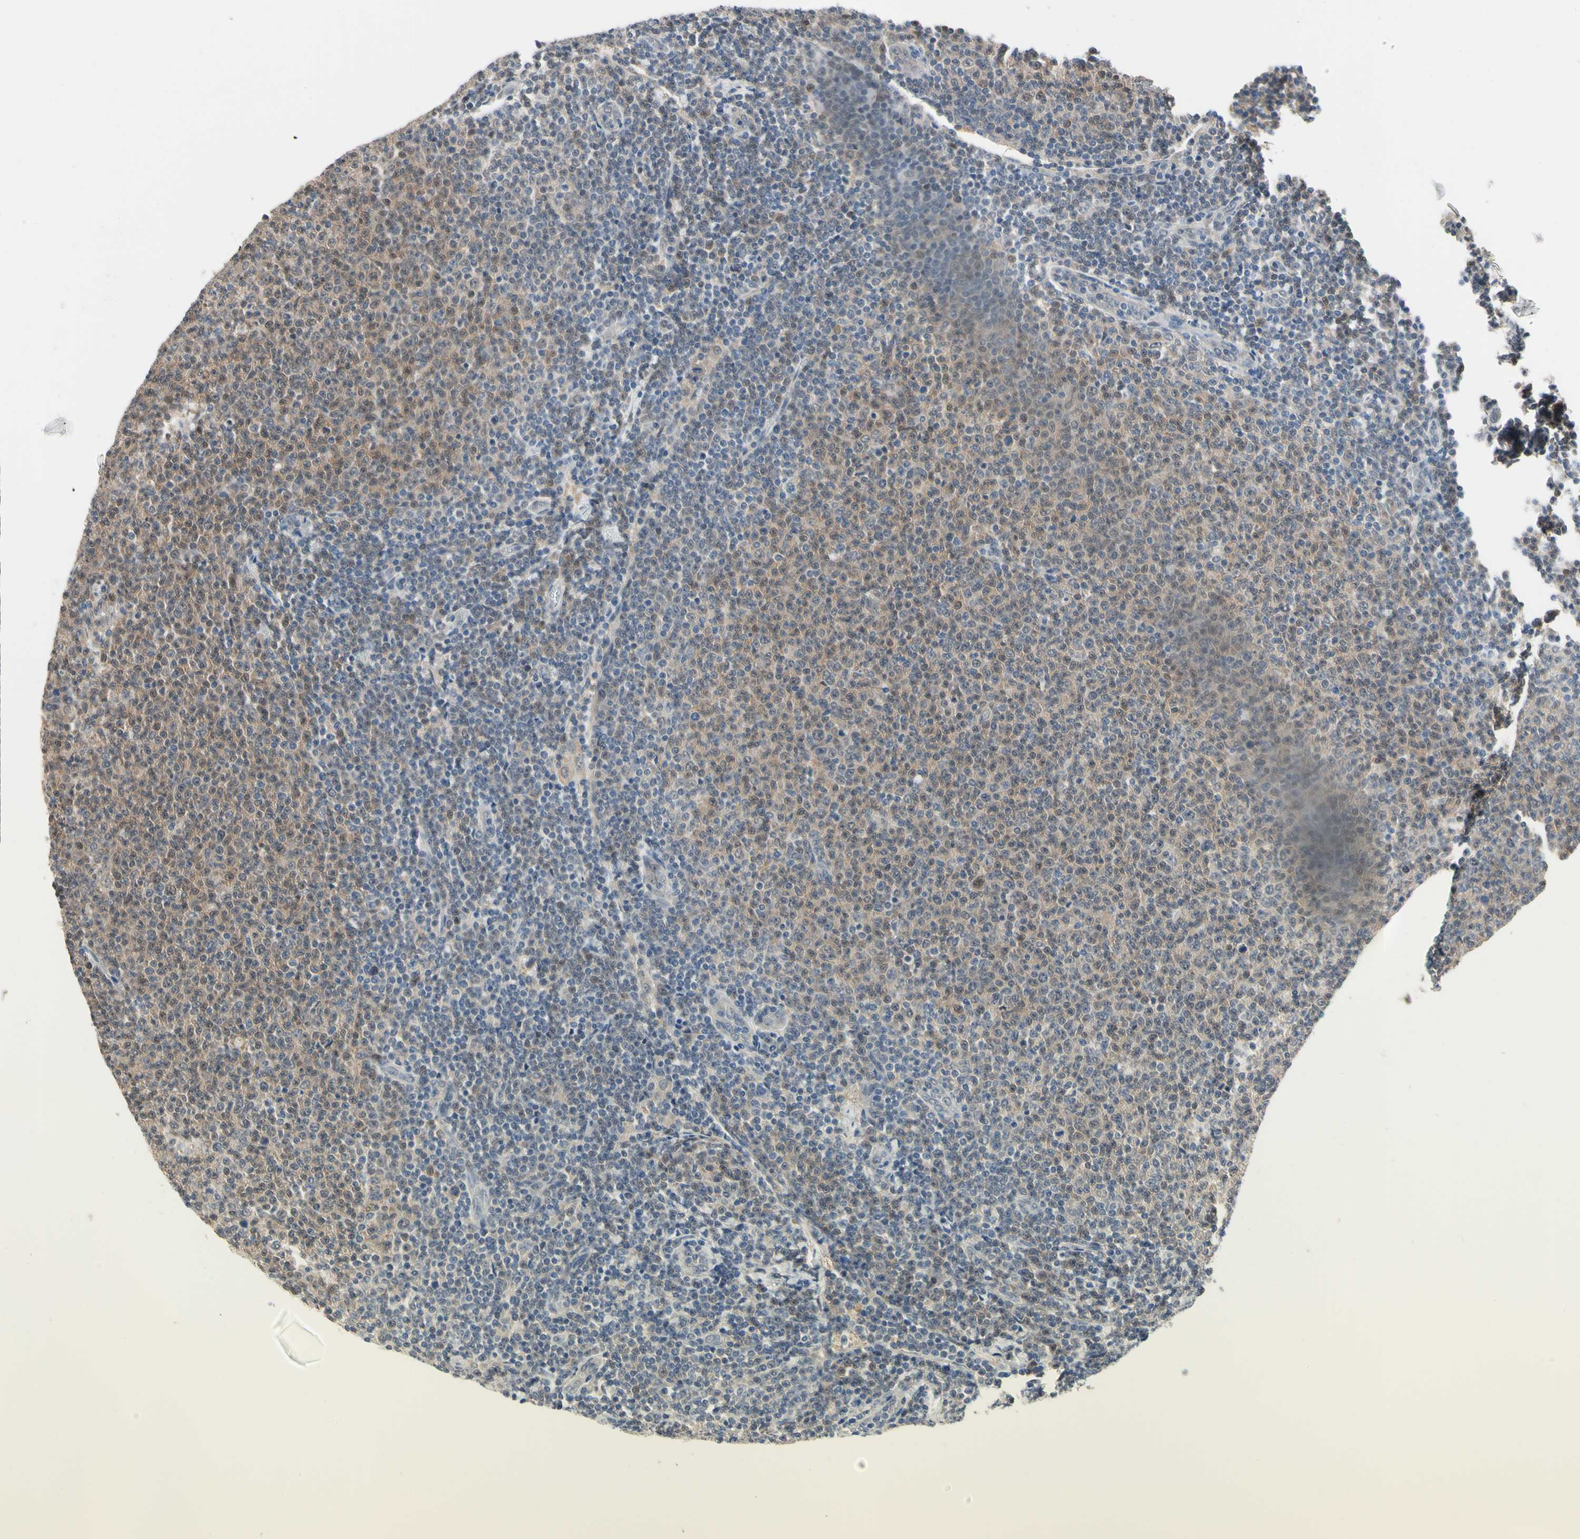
{"staining": {"intensity": "weak", "quantity": "25%-75%", "location": "cytoplasmic/membranous,nuclear"}, "tissue": "lymphoma", "cell_type": "Tumor cells", "image_type": "cancer", "snomed": [{"axis": "morphology", "description": "Malignant lymphoma, non-Hodgkin's type, Low grade"}, {"axis": "topography", "description": "Lymph node"}], "caption": "Weak cytoplasmic/membranous and nuclear positivity for a protein is present in approximately 25%-75% of tumor cells of lymphoma using IHC.", "gene": "HSPA4", "patient": {"sex": "male", "age": 66}}